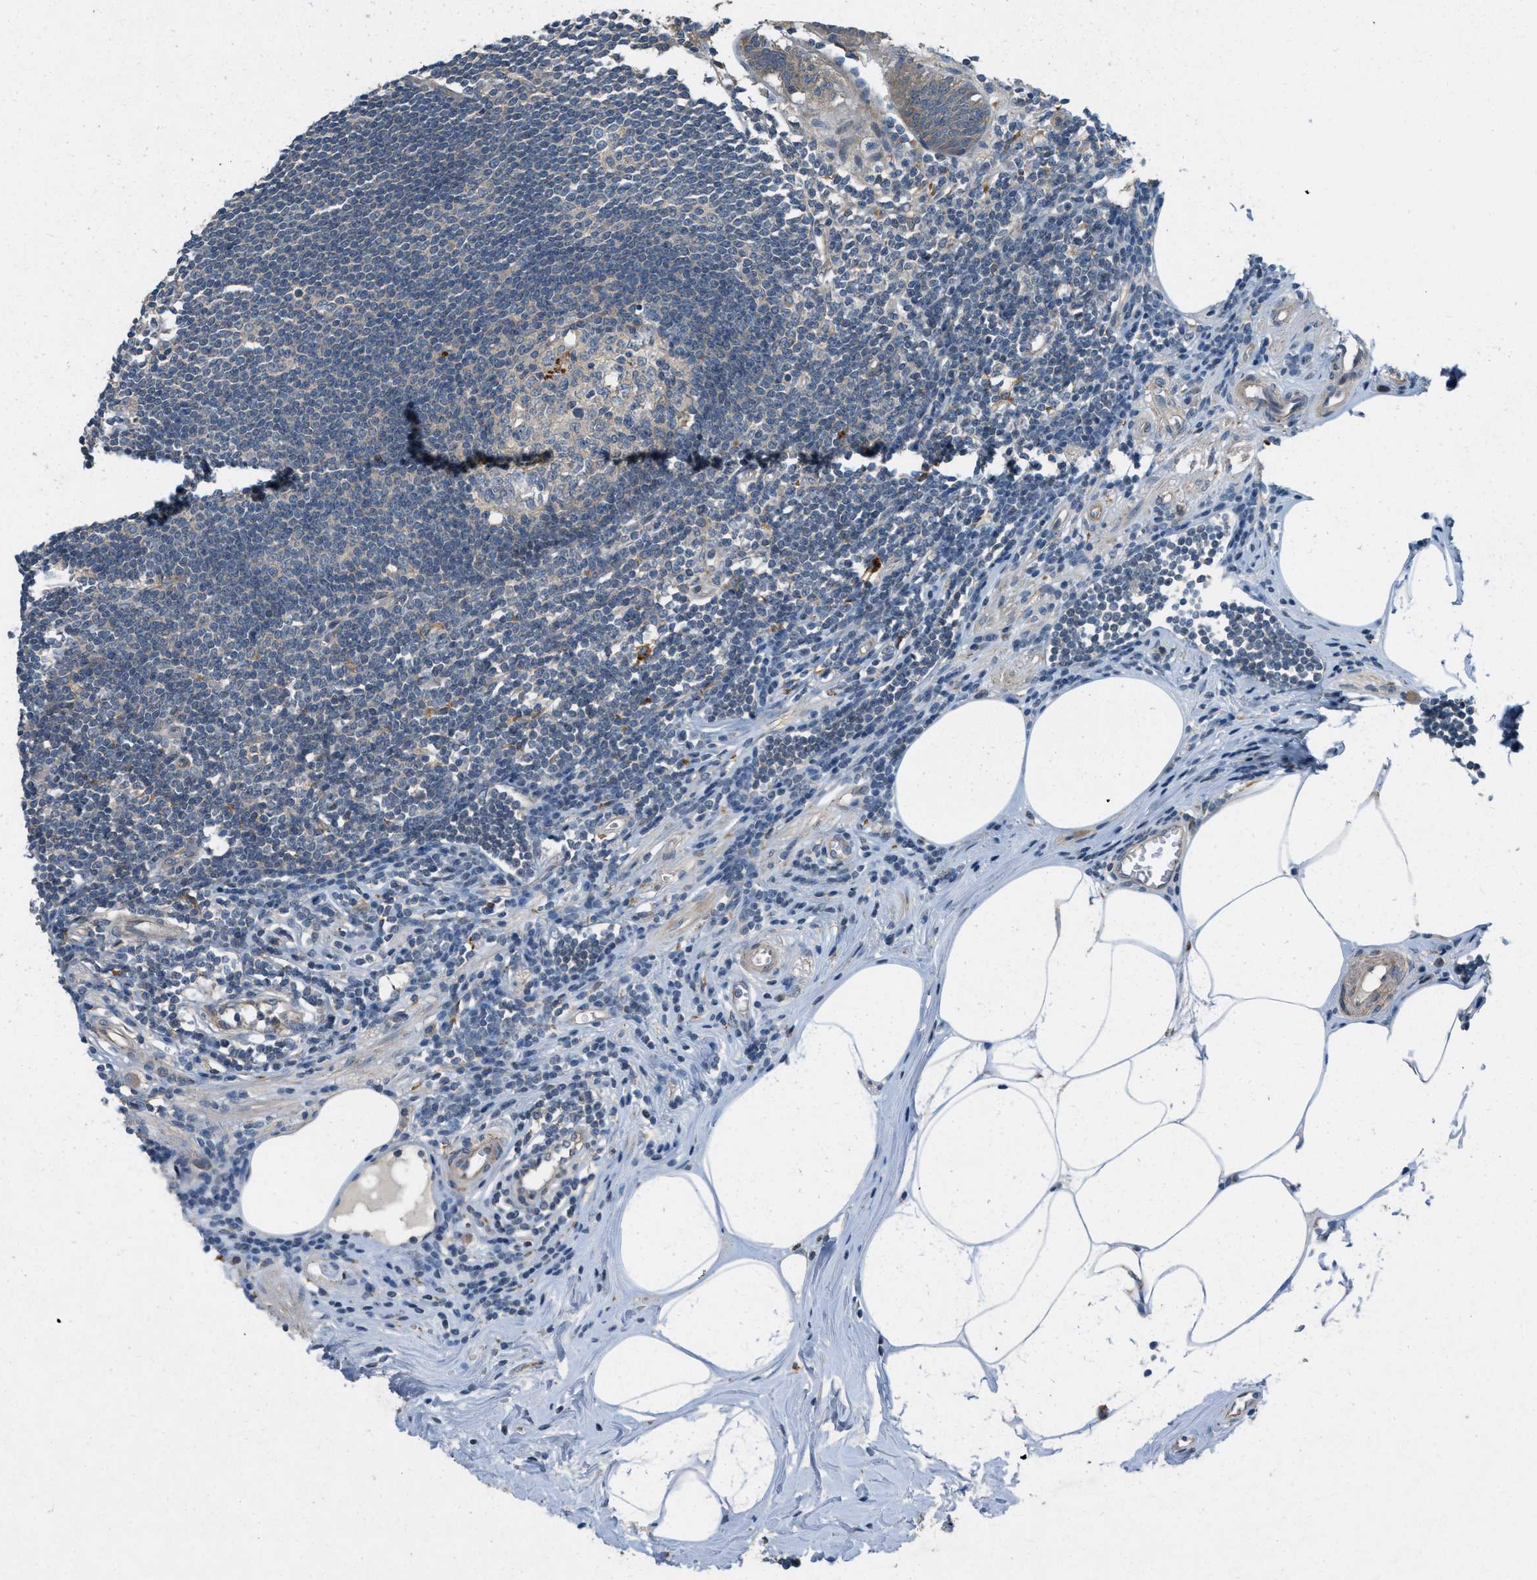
{"staining": {"intensity": "moderate", "quantity": ">75%", "location": "cytoplasmic/membranous"}, "tissue": "appendix", "cell_type": "Glandular cells", "image_type": "normal", "snomed": [{"axis": "morphology", "description": "Normal tissue, NOS"}, {"axis": "topography", "description": "Appendix"}], "caption": "Glandular cells demonstrate medium levels of moderate cytoplasmic/membranous expression in about >75% of cells in benign appendix. (Stains: DAB in brown, nuclei in blue, Microscopy: brightfield microscopy at high magnification).", "gene": "ADCY6", "patient": {"sex": "female", "age": 50}}